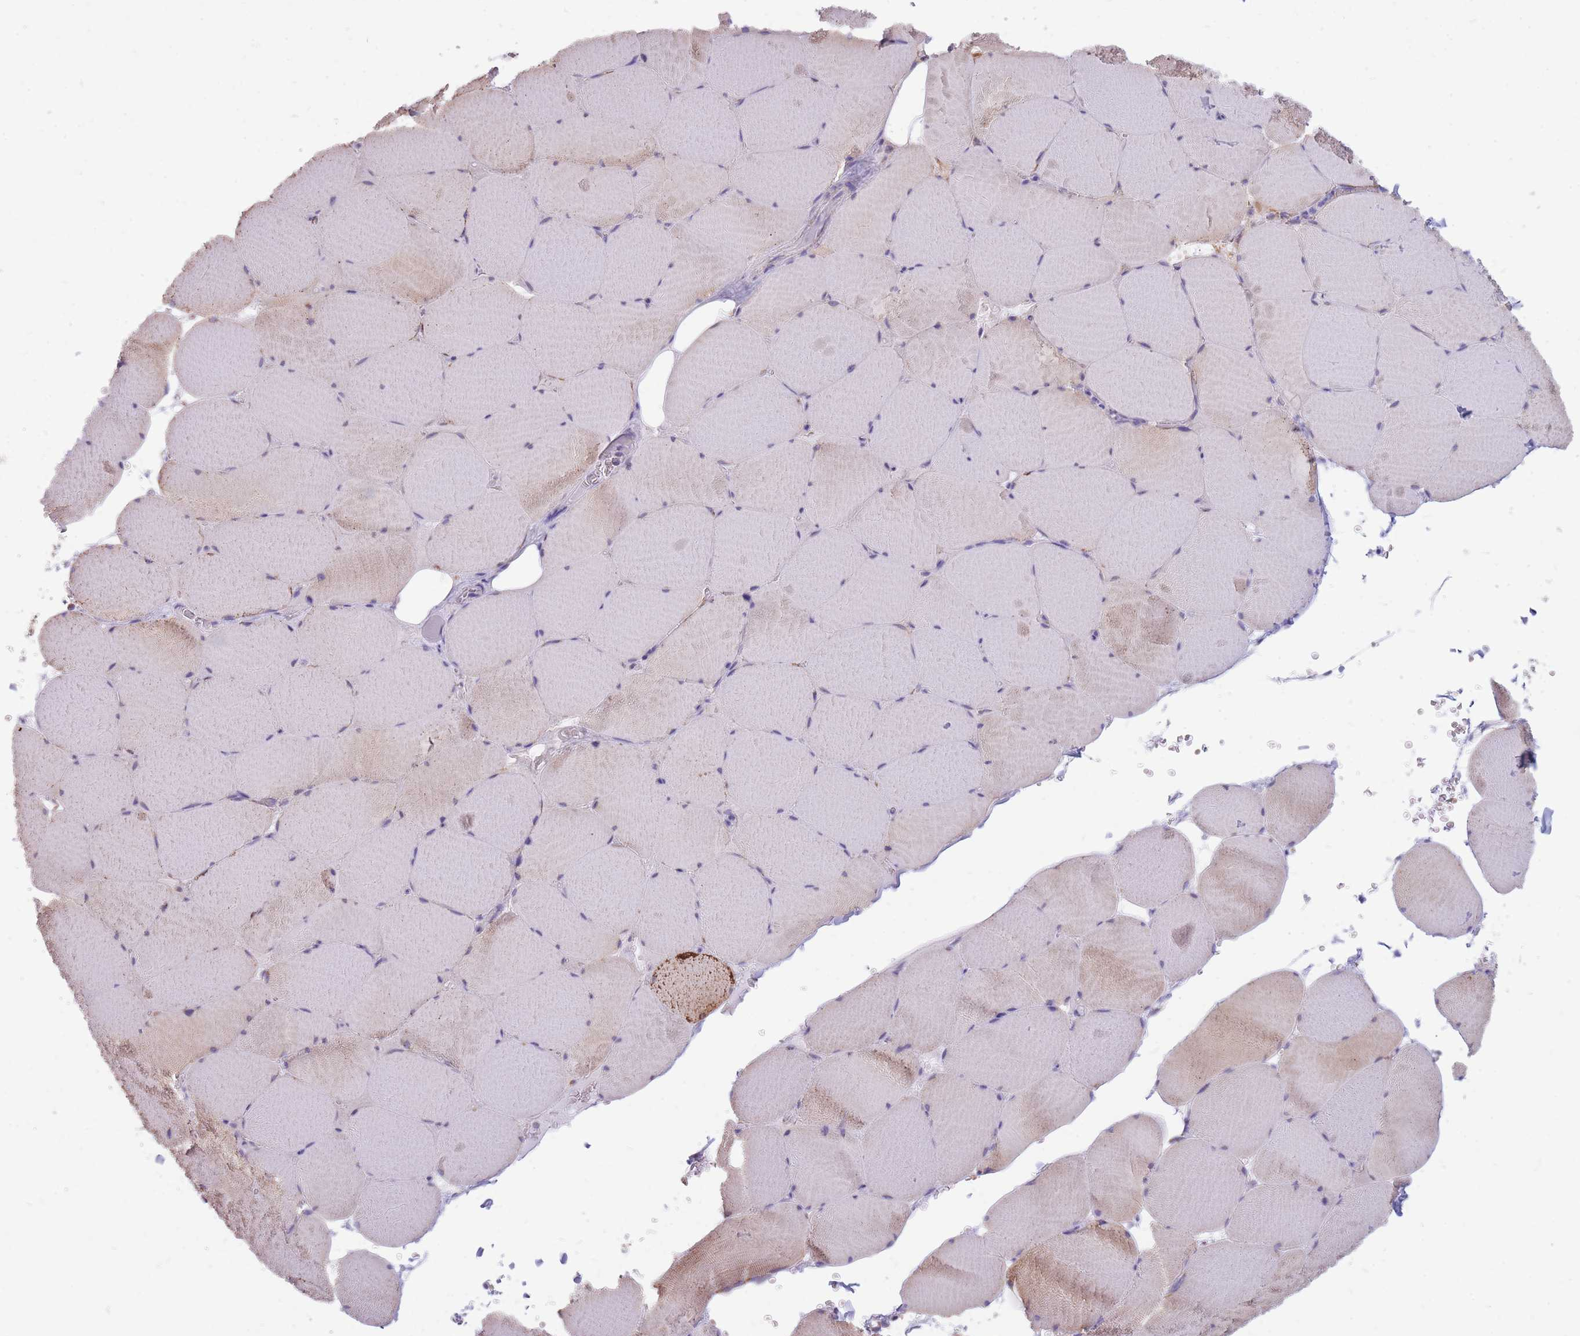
{"staining": {"intensity": "weak", "quantity": "25%-75%", "location": "cytoplasmic/membranous"}, "tissue": "skeletal muscle", "cell_type": "Myocytes", "image_type": "normal", "snomed": [{"axis": "morphology", "description": "Normal tissue, NOS"}, {"axis": "topography", "description": "Skeletal muscle"}, {"axis": "topography", "description": "Head-Neck"}], "caption": "This histopathology image shows IHC staining of normal human skeletal muscle, with low weak cytoplasmic/membranous positivity in about 25%-75% of myocytes.", "gene": "PCSK1", "patient": {"sex": "male", "age": 66}}